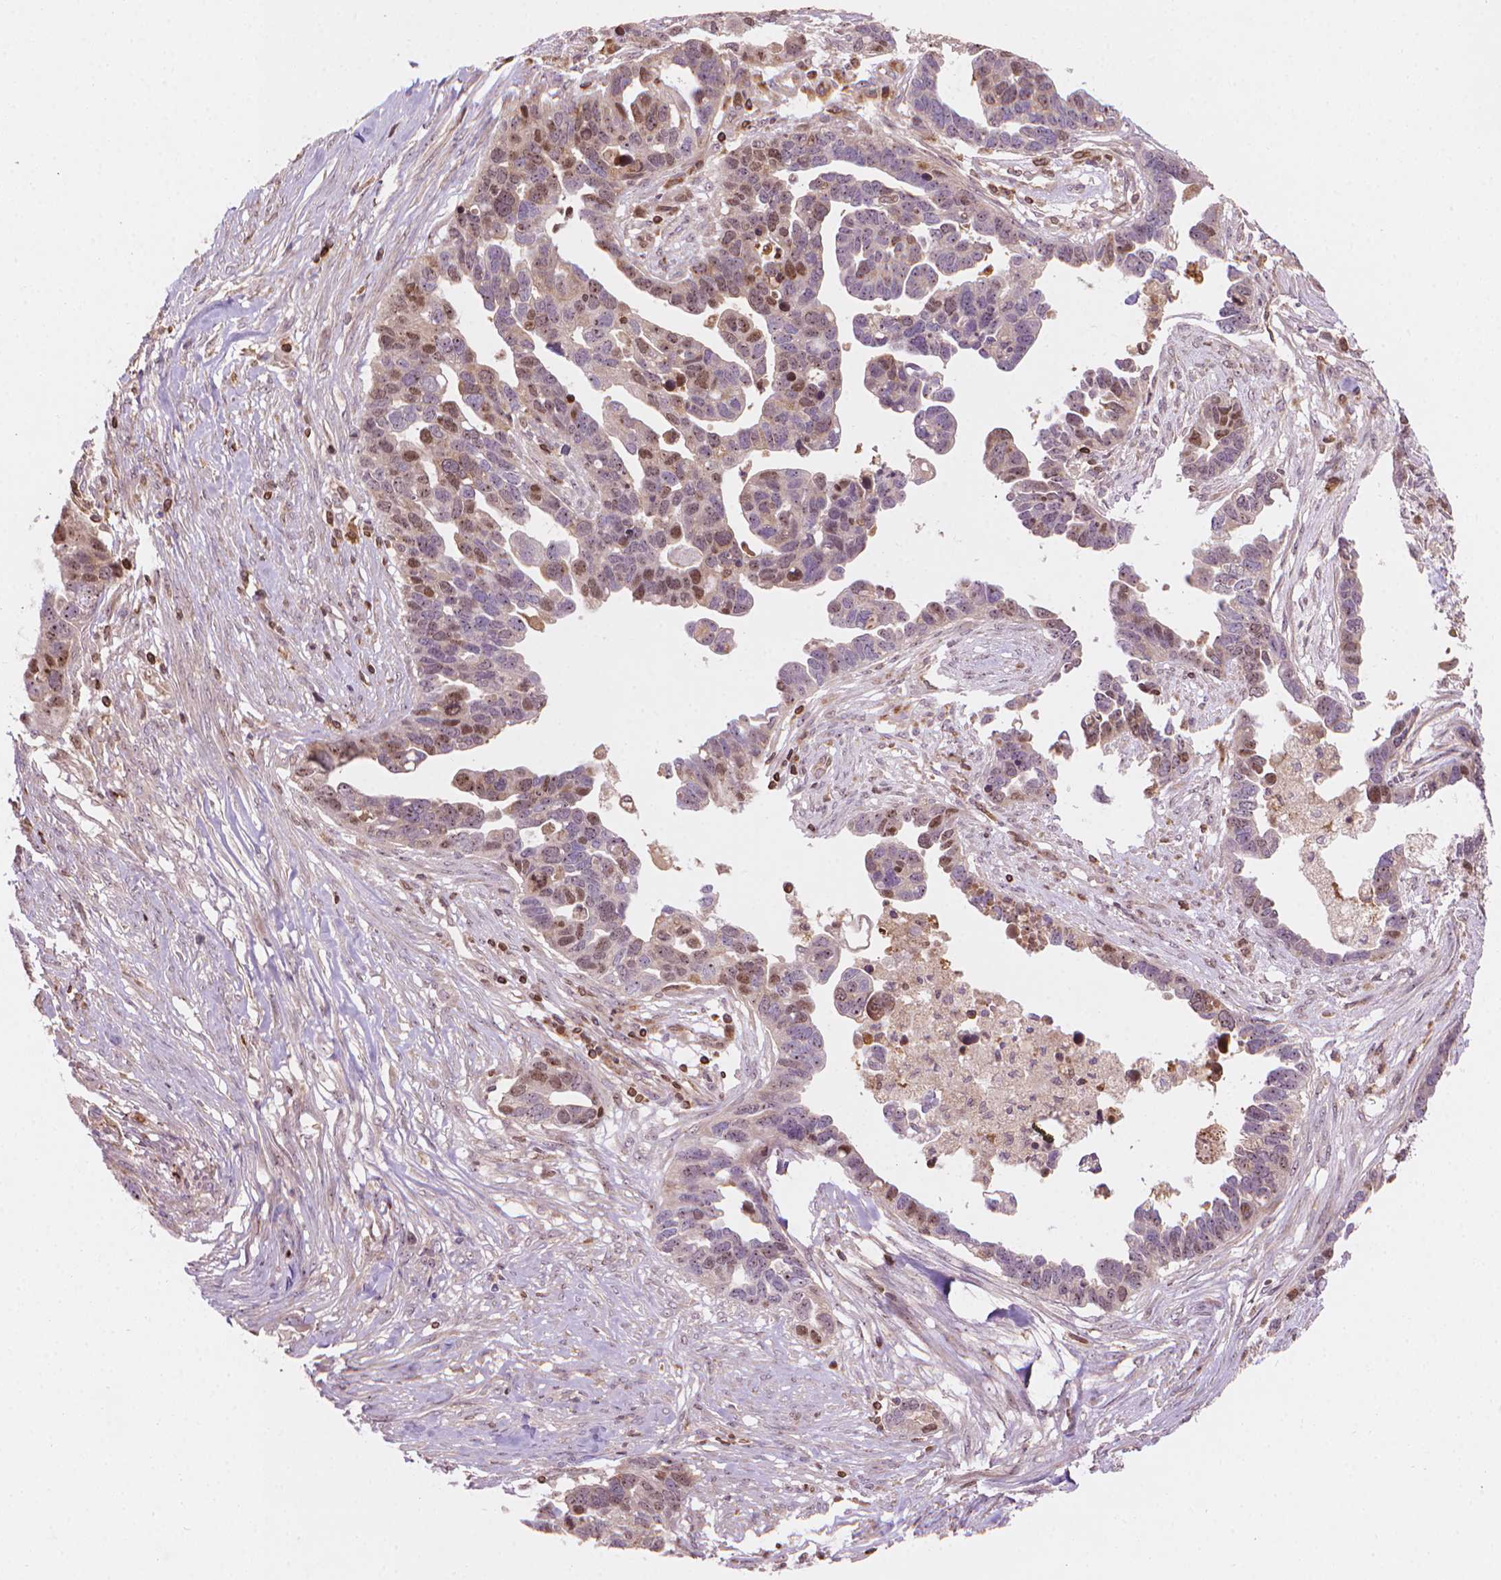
{"staining": {"intensity": "moderate", "quantity": "25%-75%", "location": "nuclear"}, "tissue": "ovarian cancer", "cell_type": "Tumor cells", "image_type": "cancer", "snomed": [{"axis": "morphology", "description": "Cystadenocarcinoma, serous, NOS"}, {"axis": "topography", "description": "Ovary"}], "caption": "Human ovarian serous cystadenocarcinoma stained with a protein marker shows moderate staining in tumor cells.", "gene": "SMC2", "patient": {"sex": "female", "age": 54}}